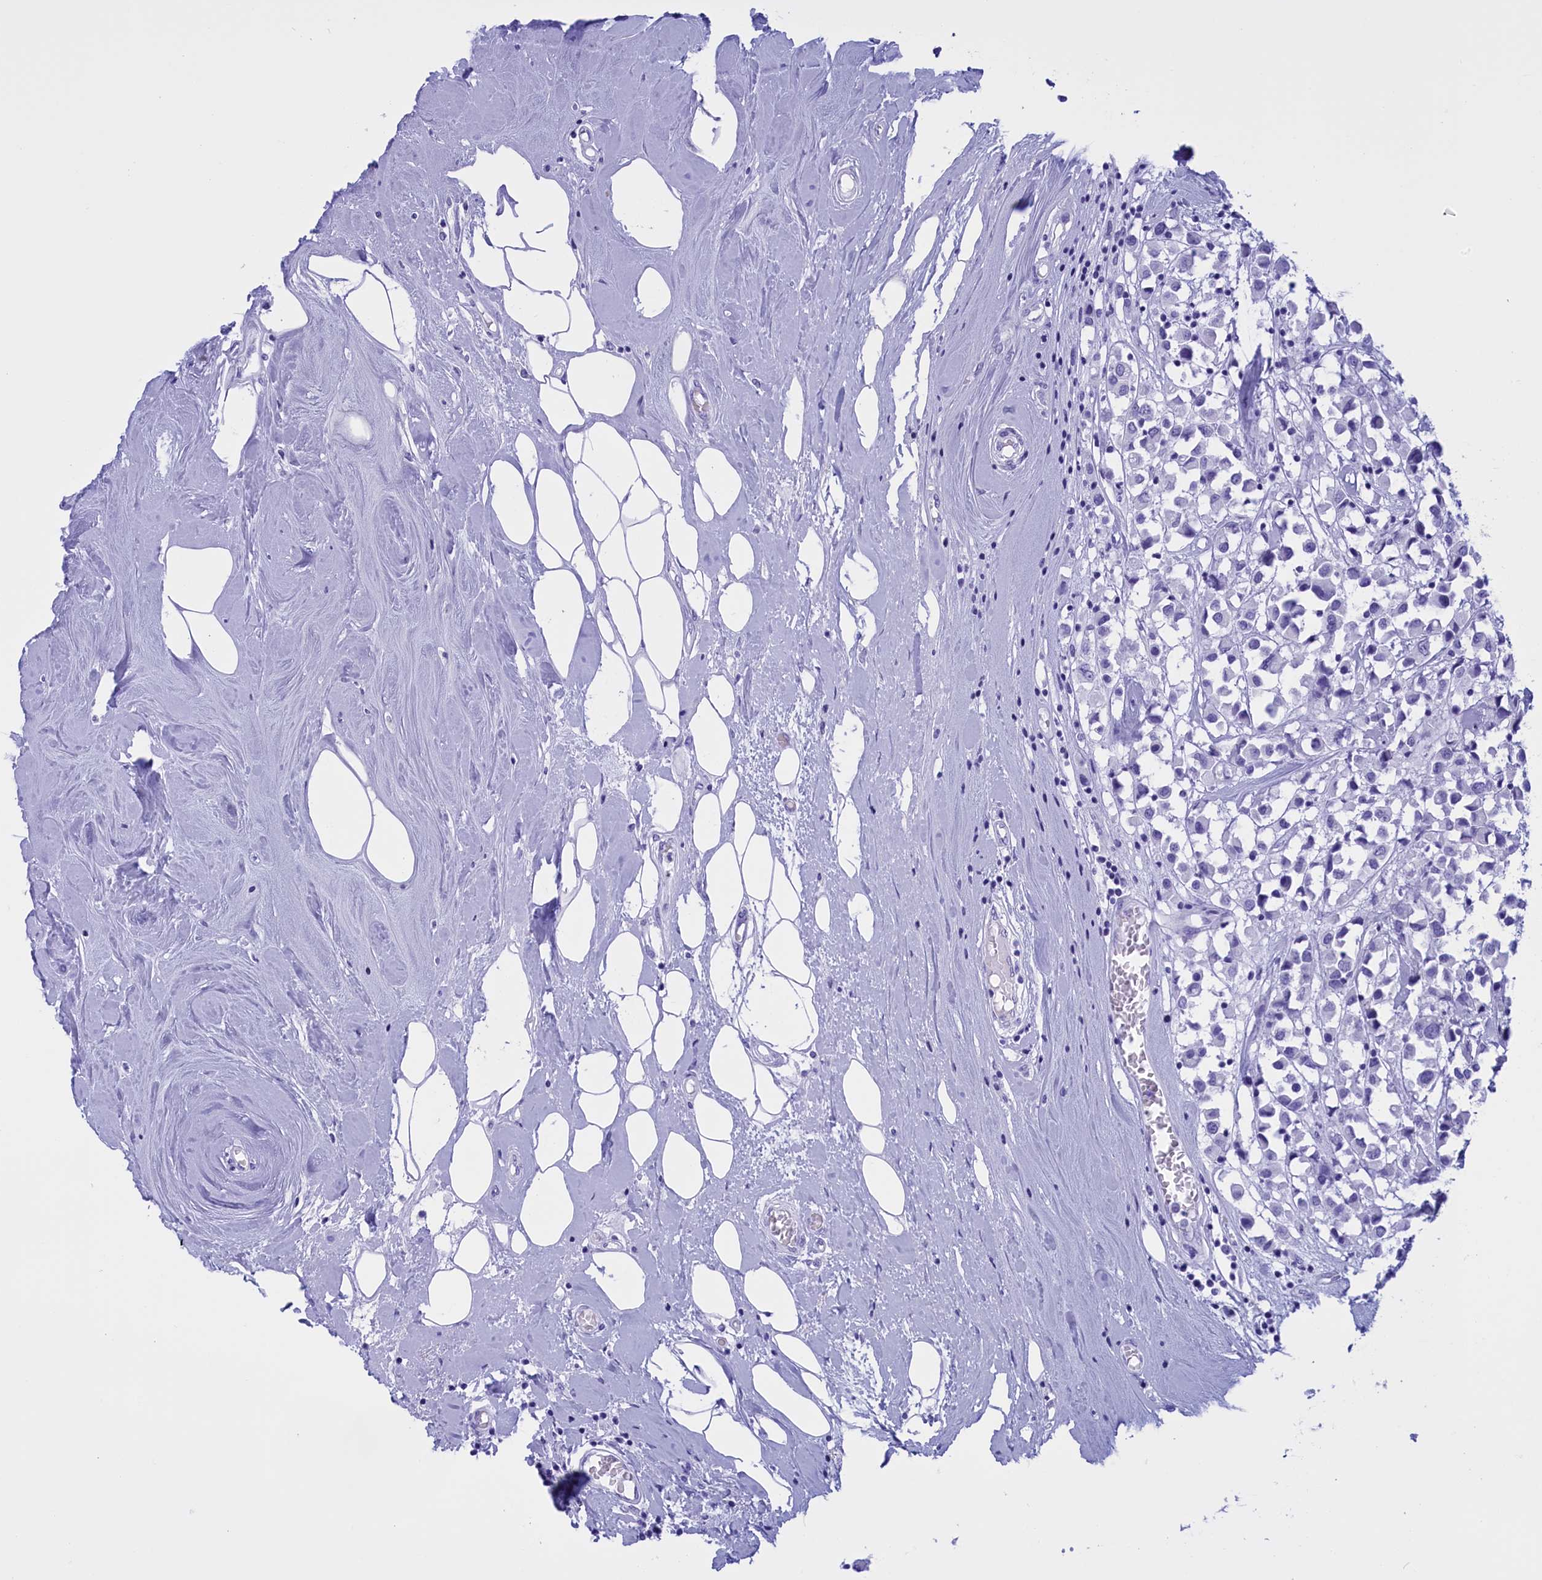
{"staining": {"intensity": "negative", "quantity": "none", "location": "none"}, "tissue": "breast cancer", "cell_type": "Tumor cells", "image_type": "cancer", "snomed": [{"axis": "morphology", "description": "Duct carcinoma"}, {"axis": "topography", "description": "Breast"}], "caption": "This photomicrograph is of breast cancer (invasive ductal carcinoma) stained with immunohistochemistry (IHC) to label a protein in brown with the nuclei are counter-stained blue. There is no expression in tumor cells.", "gene": "BRI3", "patient": {"sex": "female", "age": 61}}